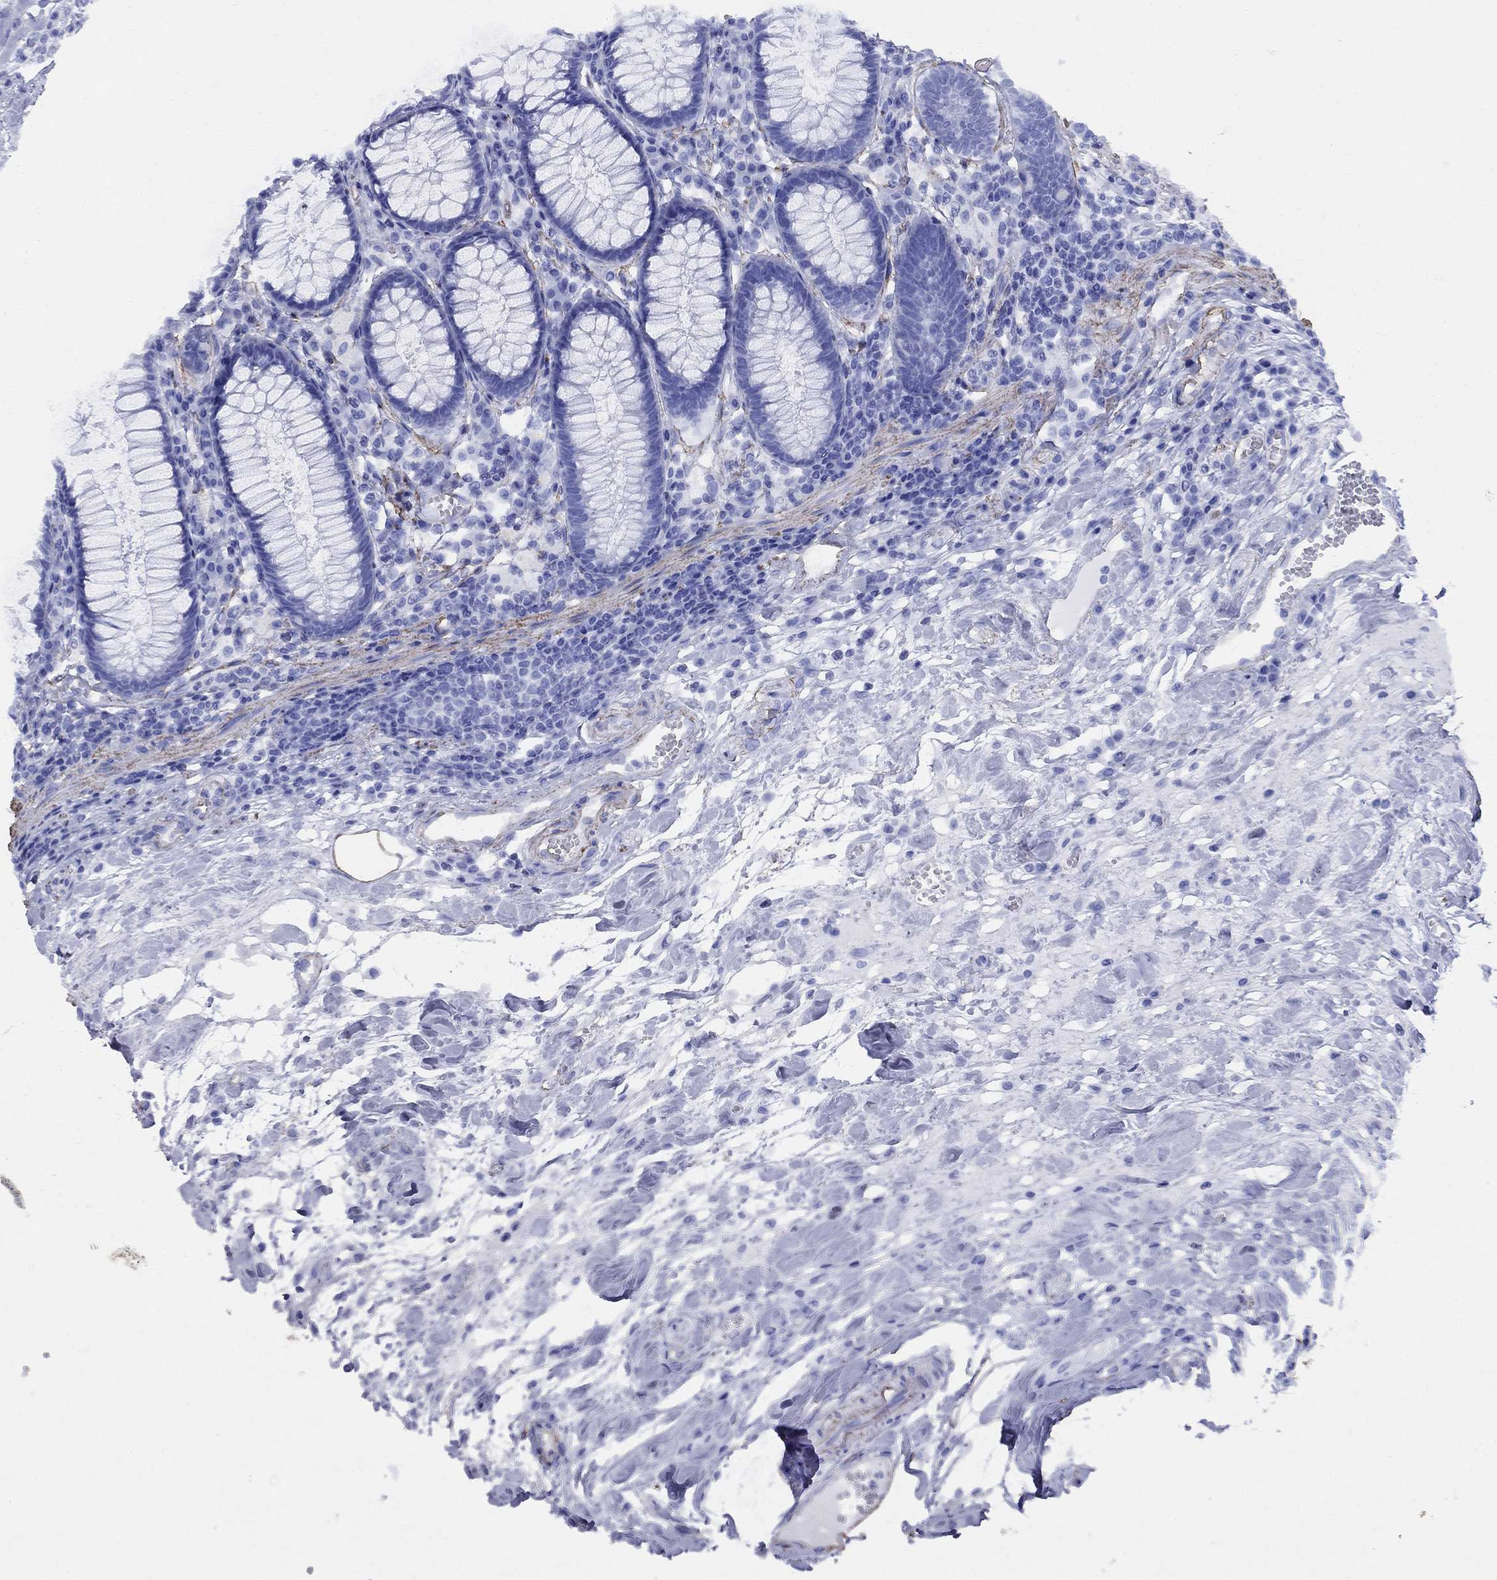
{"staining": {"intensity": "negative", "quantity": "none", "location": "none"}, "tissue": "colon", "cell_type": "Endothelial cells", "image_type": "normal", "snomed": [{"axis": "morphology", "description": "Normal tissue, NOS"}, {"axis": "topography", "description": "Colon"}], "caption": "There is no significant staining in endothelial cells of colon. (Stains: DAB (3,3'-diaminobenzidine) immunohistochemistry with hematoxylin counter stain, Microscopy: brightfield microscopy at high magnification).", "gene": "VTN", "patient": {"sex": "male", "age": 65}}